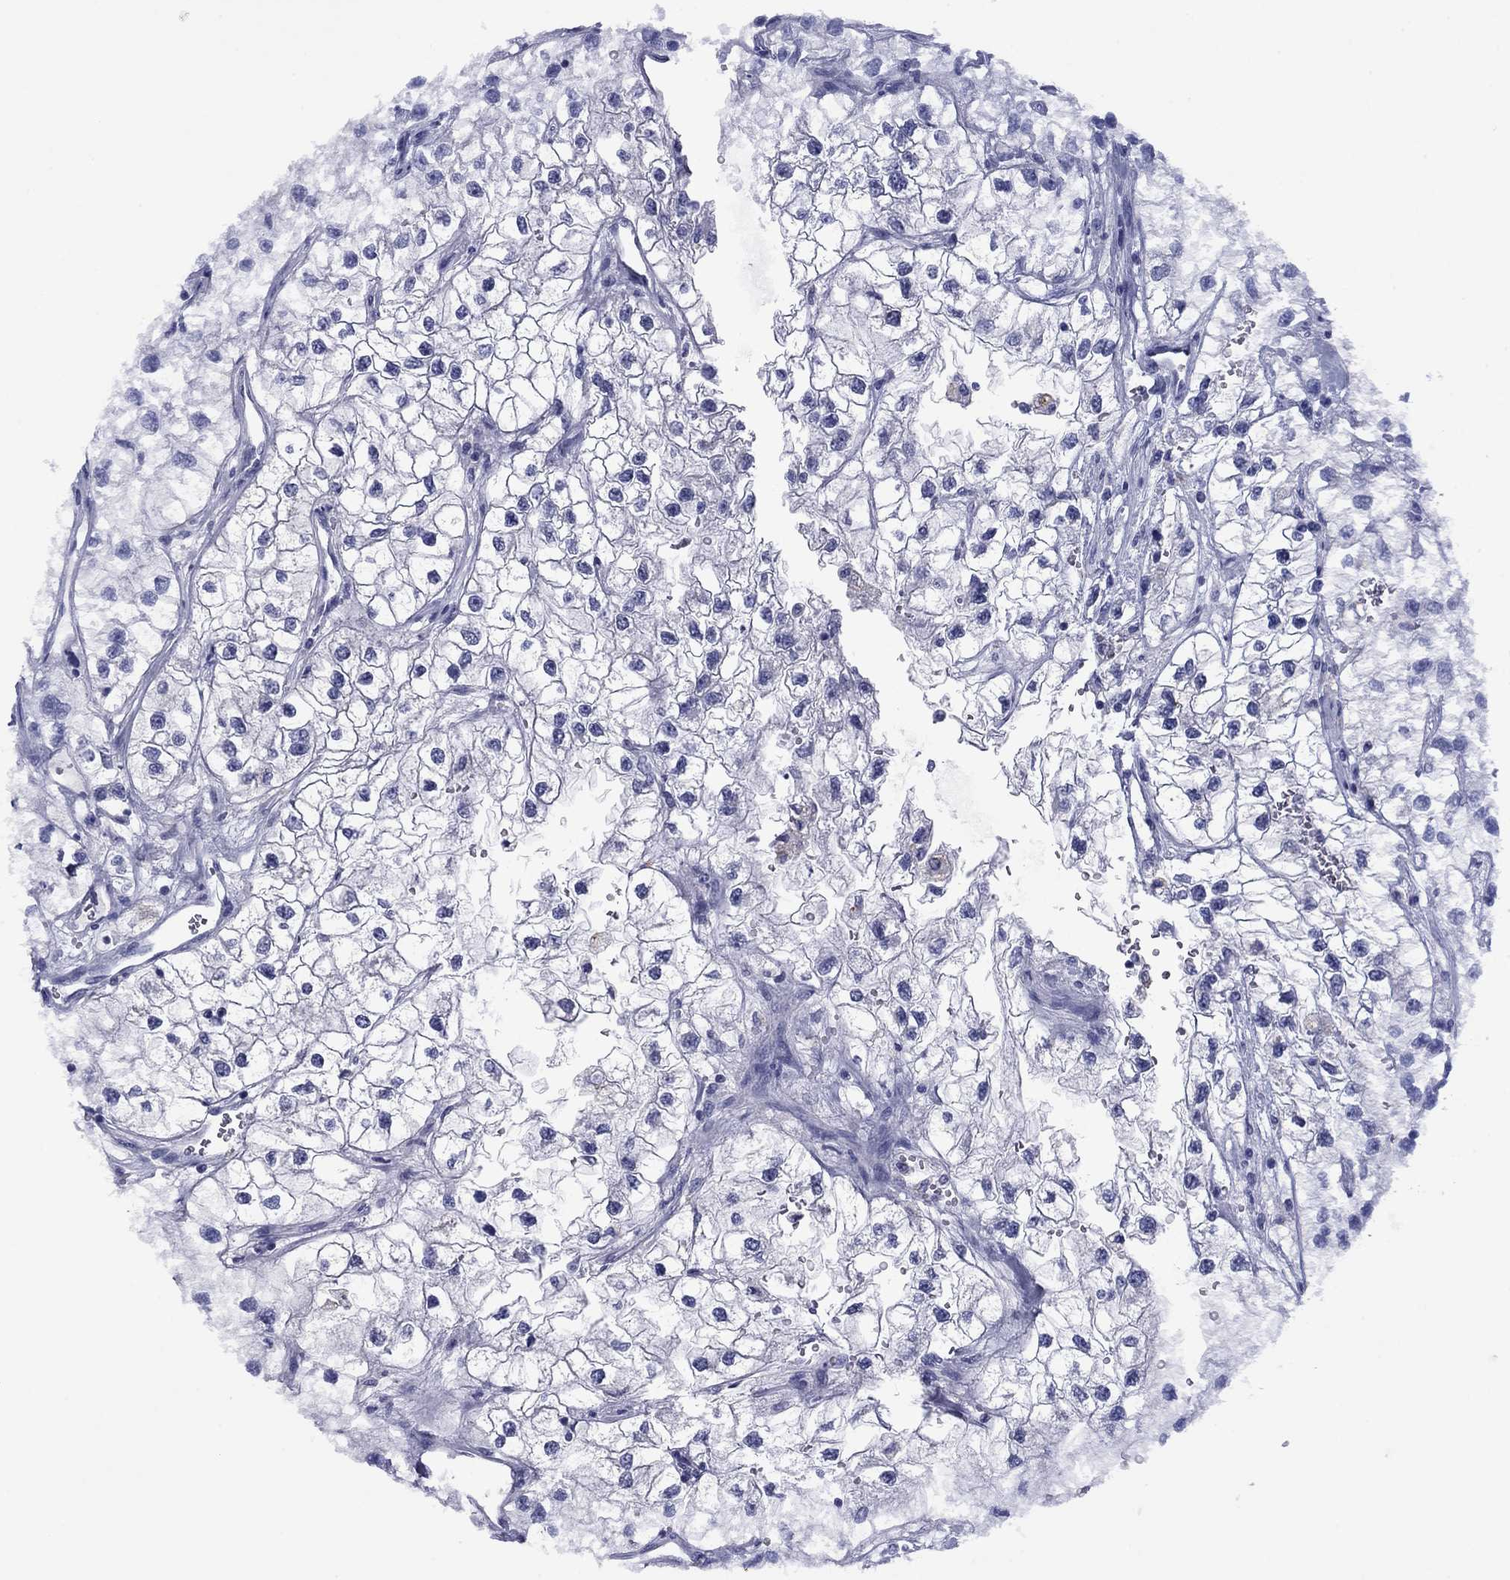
{"staining": {"intensity": "negative", "quantity": "none", "location": "none"}, "tissue": "renal cancer", "cell_type": "Tumor cells", "image_type": "cancer", "snomed": [{"axis": "morphology", "description": "Adenocarcinoma, NOS"}, {"axis": "topography", "description": "Kidney"}], "caption": "Tumor cells show no significant protein expression in renal adenocarcinoma. Brightfield microscopy of IHC stained with DAB (brown) and hematoxylin (blue), captured at high magnification.", "gene": "TCFL5", "patient": {"sex": "male", "age": 59}}